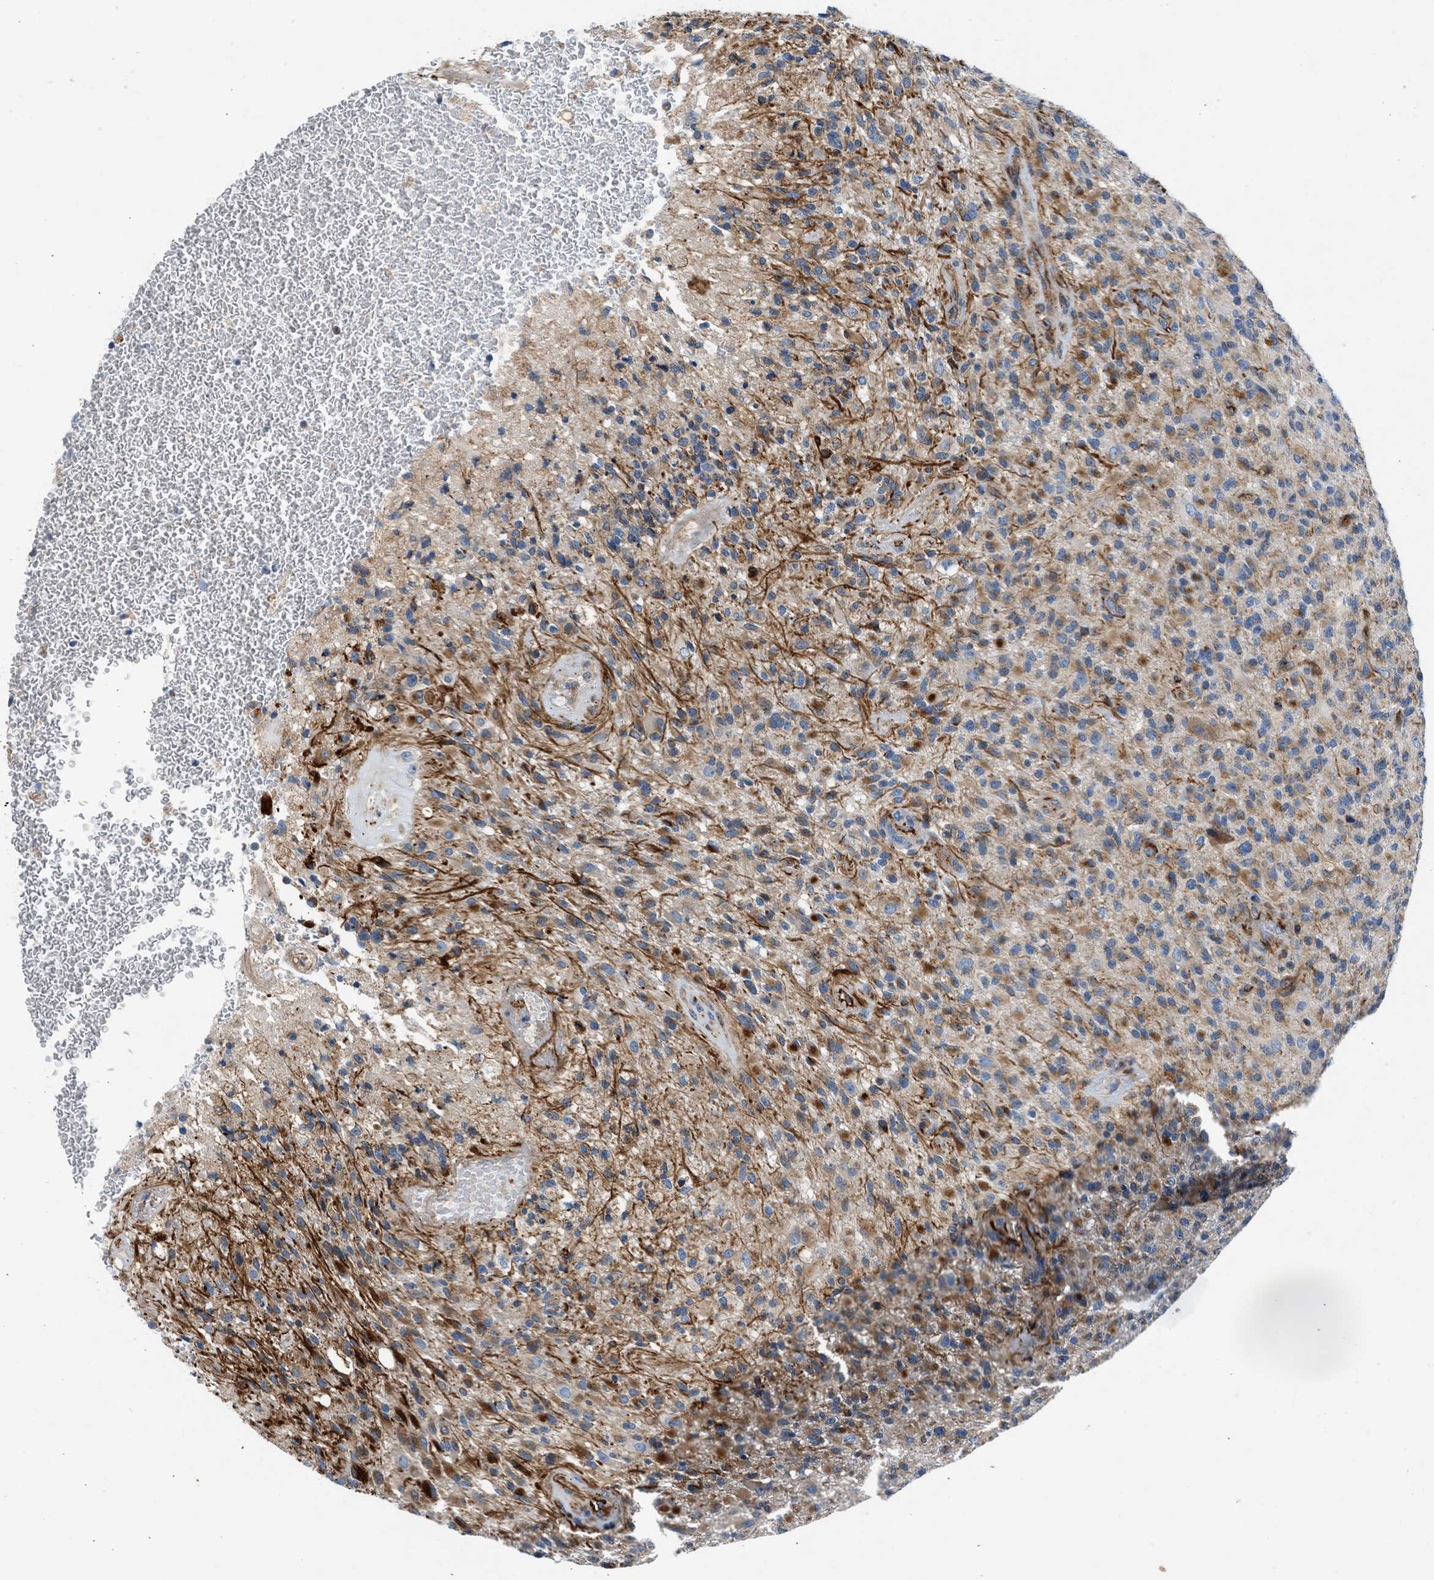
{"staining": {"intensity": "moderate", "quantity": ">75%", "location": "cytoplasmic/membranous"}, "tissue": "glioma", "cell_type": "Tumor cells", "image_type": "cancer", "snomed": [{"axis": "morphology", "description": "Glioma, malignant, High grade"}, {"axis": "topography", "description": "Brain"}], "caption": "Tumor cells exhibit medium levels of moderate cytoplasmic/membranous expression in about >75% of cells in human high-grade glioma (malignant).", "gene": "ULK4", "patient": {"sex": "male", "age": 71}}